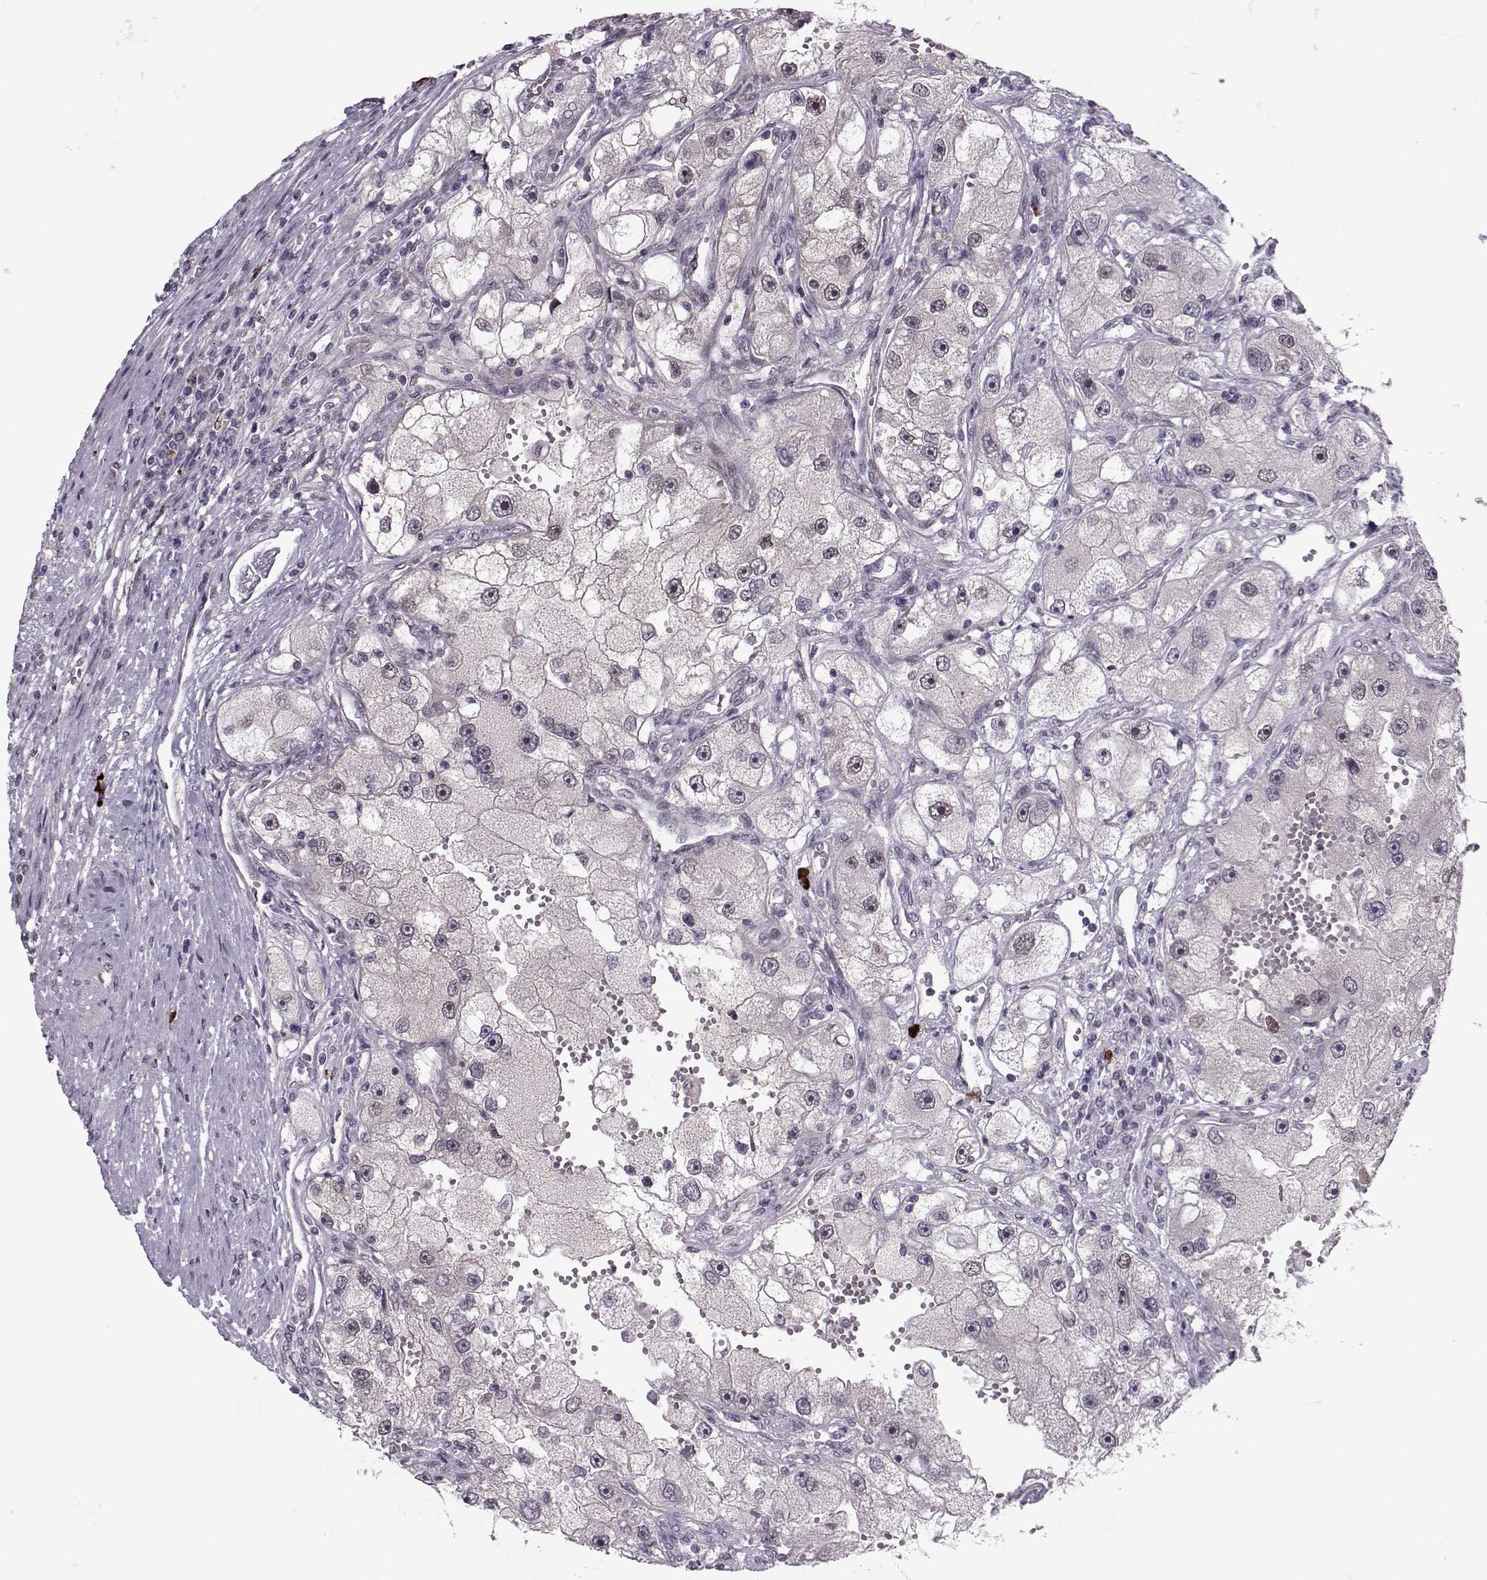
{"staining": {"intensity": "negative", "quantity": "none", "location": "none"}, "tissue": "renal cancer", "cell_type": "Tumor cells", "image_type": "cancer", "snomed": [{"axis": "morphology", "description": "Adenocarcinoma, NOS"}, {"axis": "topography", "description": "Kidney"}], "caption": "A high-resolution image shows IHC staining of adenocarcinoma (renal), which shows no significant staining in tumor cells.", "gene": "CDK4", "patient": {"sex": "male", "age": 63}}